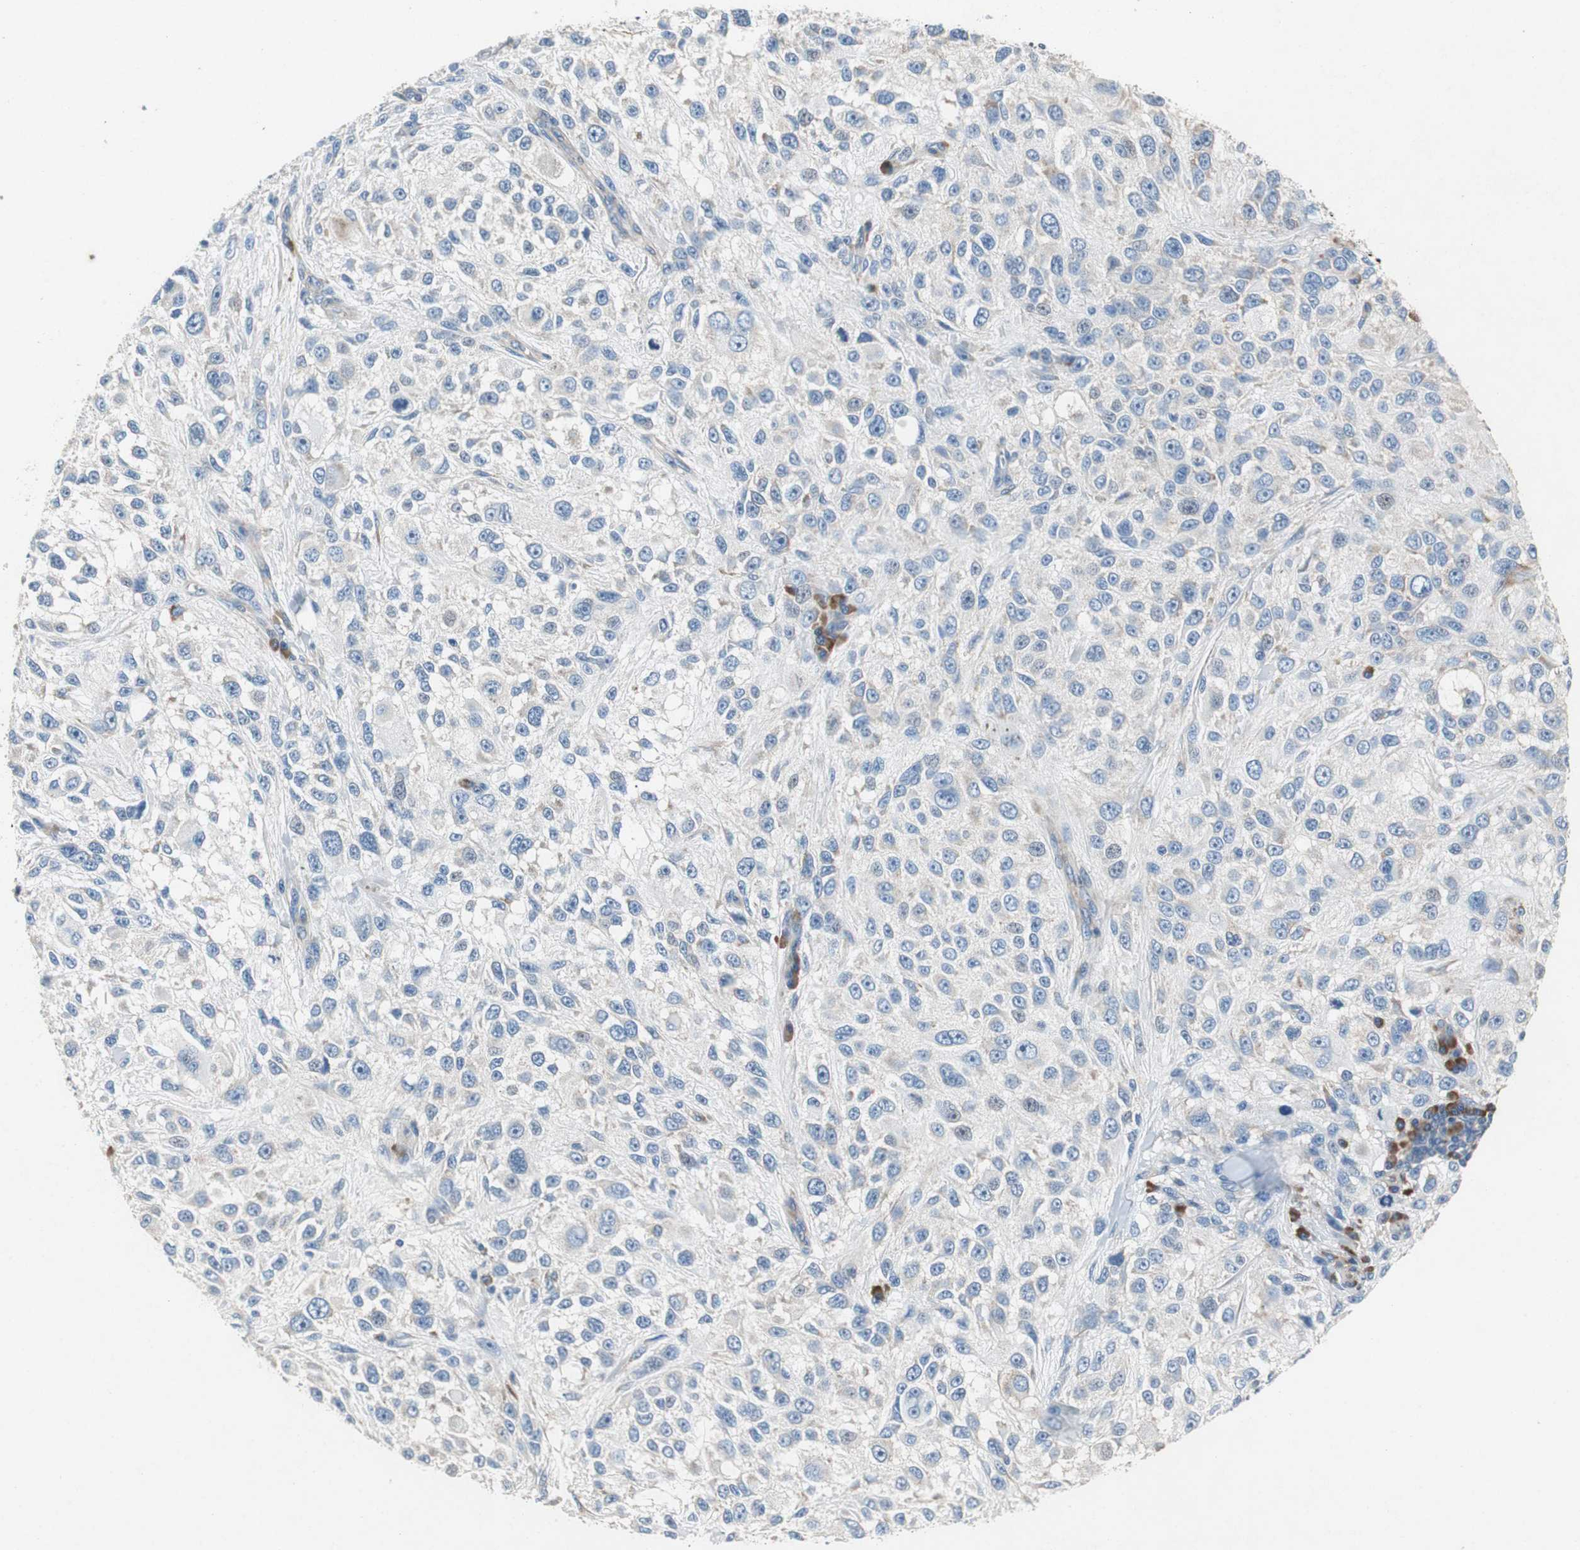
{"staining": {"intensity": "negative", "quantity": "none", "location": "none"}, "tissue": "melanoma", "cell_type": "Tumor cells", "image_type": "cancer", "snomed": [{"axis": "morphology", "description": "Necrosis, NOS"}, {"axis": "morphology", "description": "Malignant melanoma, NOS"}, {"axis": "topography", "description": "Skin"}], "caption": "Melanoma was stained to show a protein in brown. There is no significant expression in tumor cells.", "gene": "RPL35", "patient": {"sex": "female", "age": 87}}